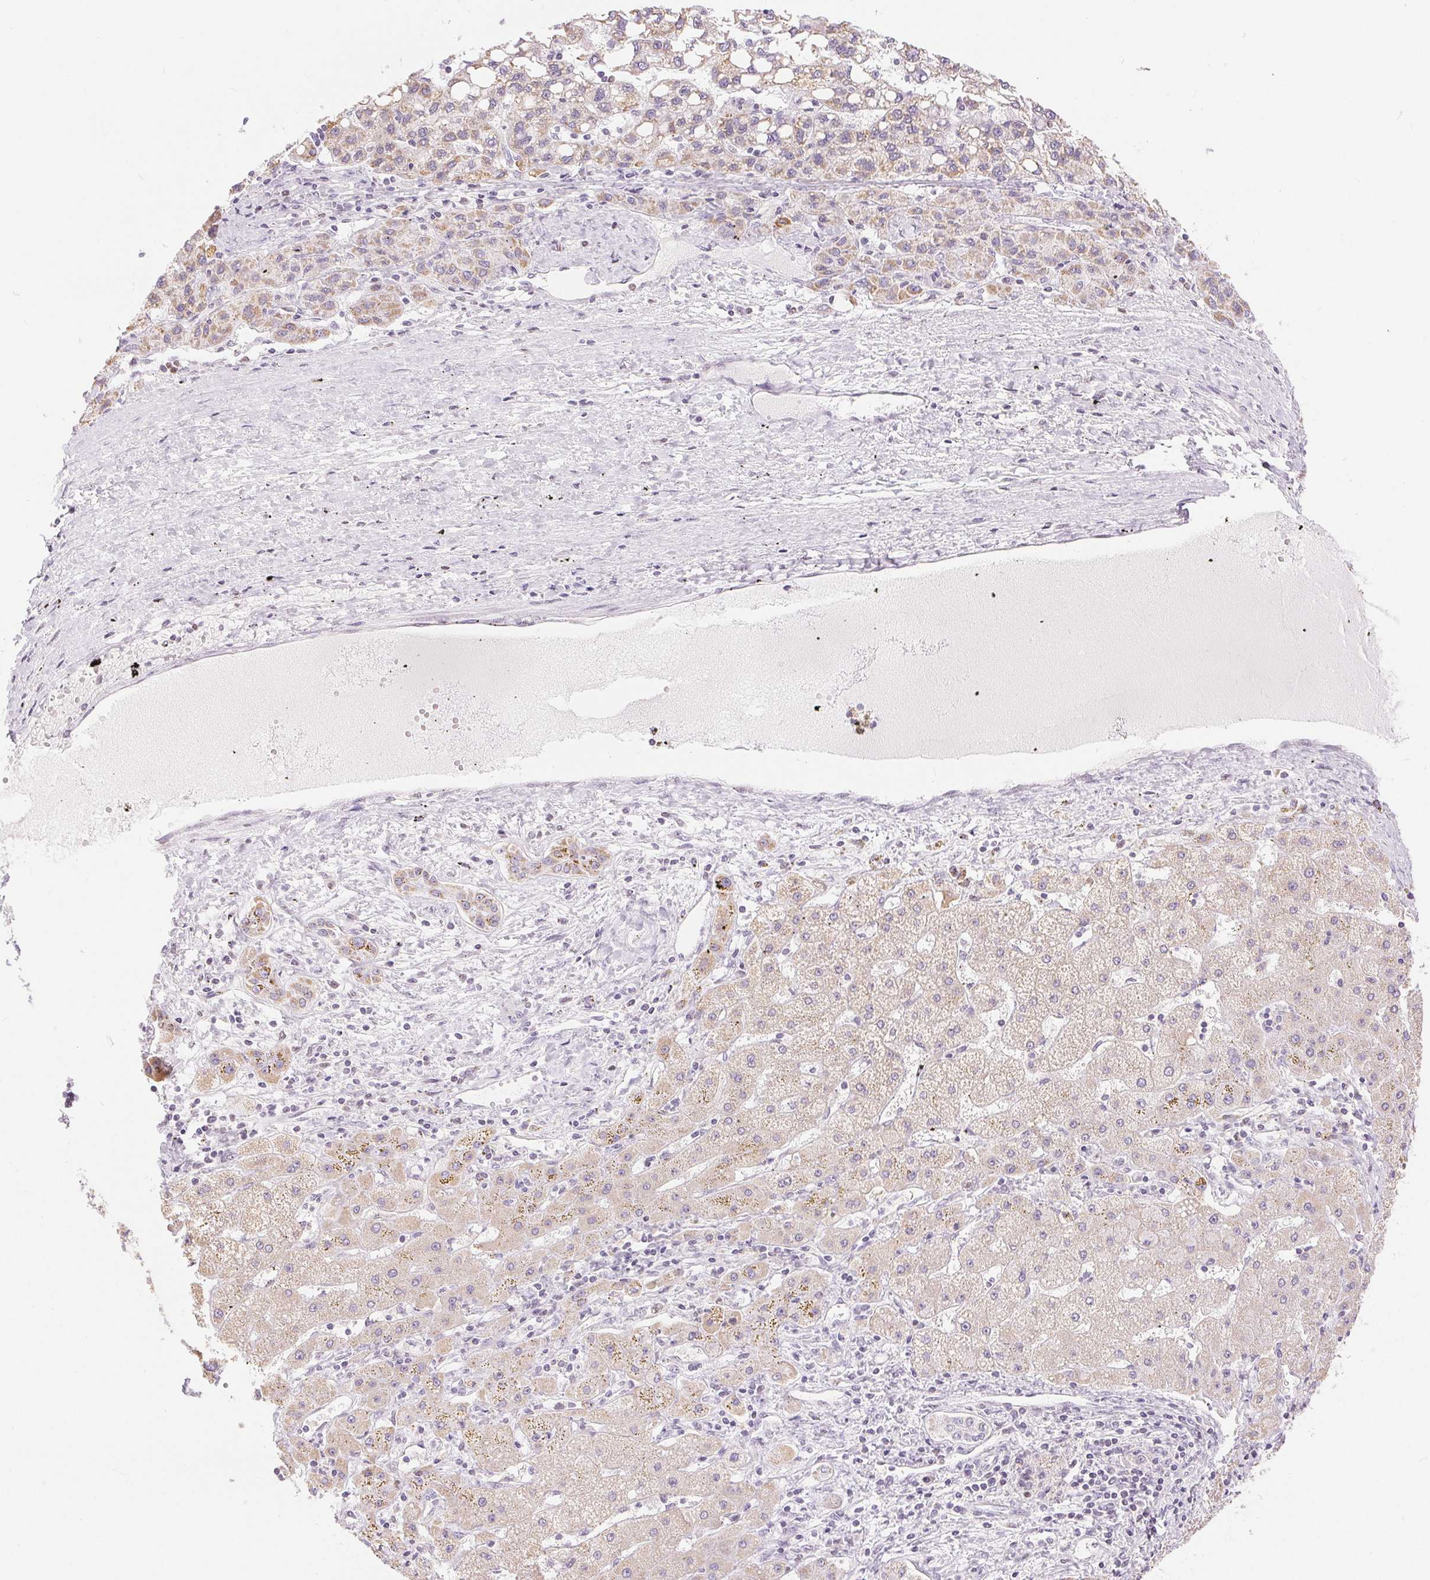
{"staining": {"intensity": "weak", "quantity": "25%-75%", "location": "cytoplasmic/membranous"}, "tissue": "liver cancer", "cell_type": "Tumor cells", "image_type": "cancer", "snomed": [{"axis": "morphology", "description": "Carcinoma, Hepatocellular, NOS"}, {"axis": "topography", "description": "Liver"}], "caption": "A photomicrograph of human liver cancer (hepatocellular carcinoma) stained for a protein exhibits weak cytoplasmic/membranous brown staining in tumor cells.", "gene": "POU2F2", "patient": {"sex": "female", "age": 82}}